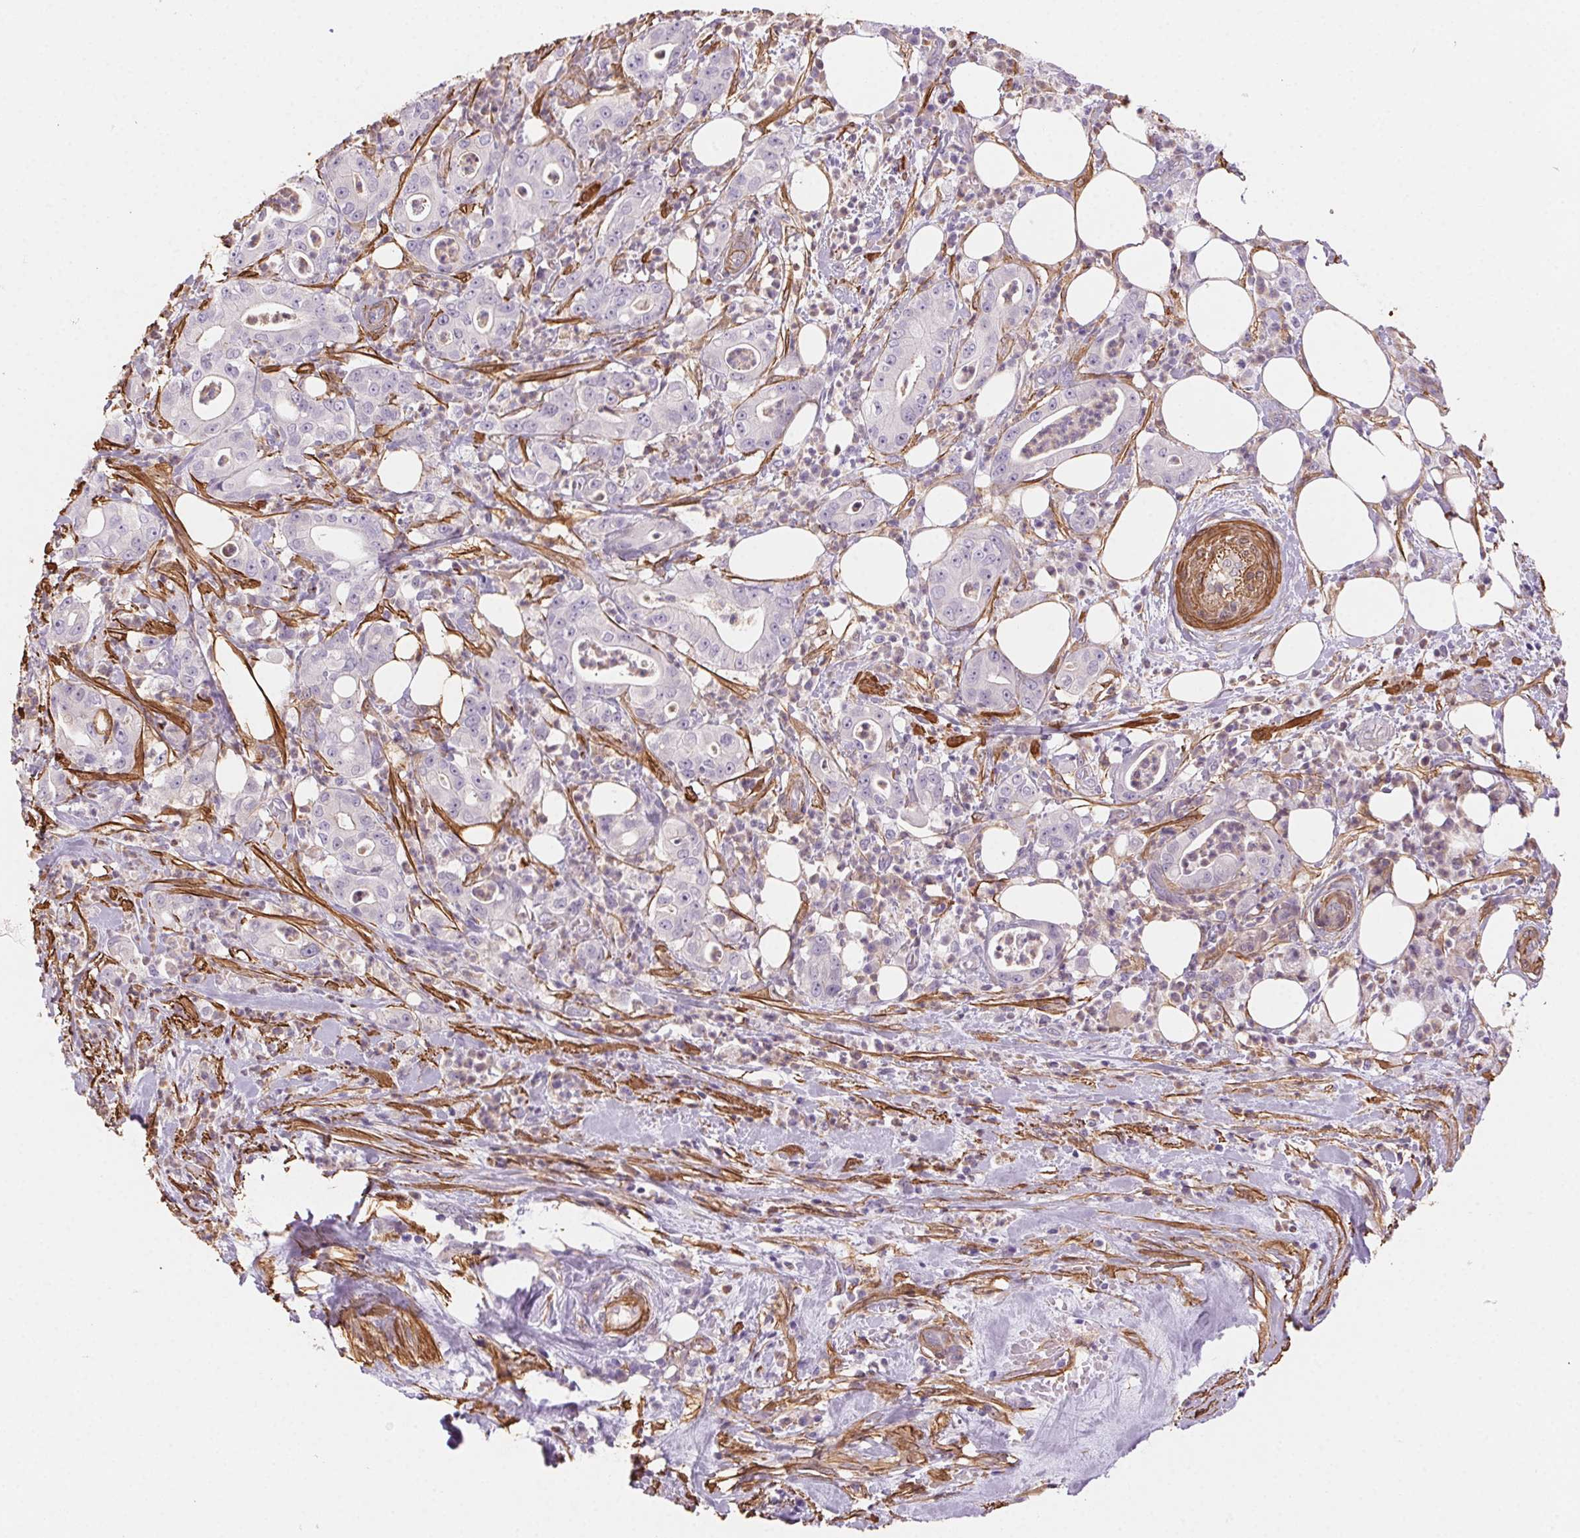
{"staining": {"intensity": "negative", "quantity": "none", "location": "none"}, "tissue": "pancreatic cancer", "cell_type": "Tumor cells", "image_type": "cancer", "snomed": [{"axis": "morphology", "description": "Adenocarcinoma, NOS"}, {"axis": "topography", "description": "Pancreas"}], "caption": "There is no significant staining in tumor cells of pancreatic cancer (adenocarcinoma).", "gene": "GPX8", "patient": {"sex": "male", "age": 71}}